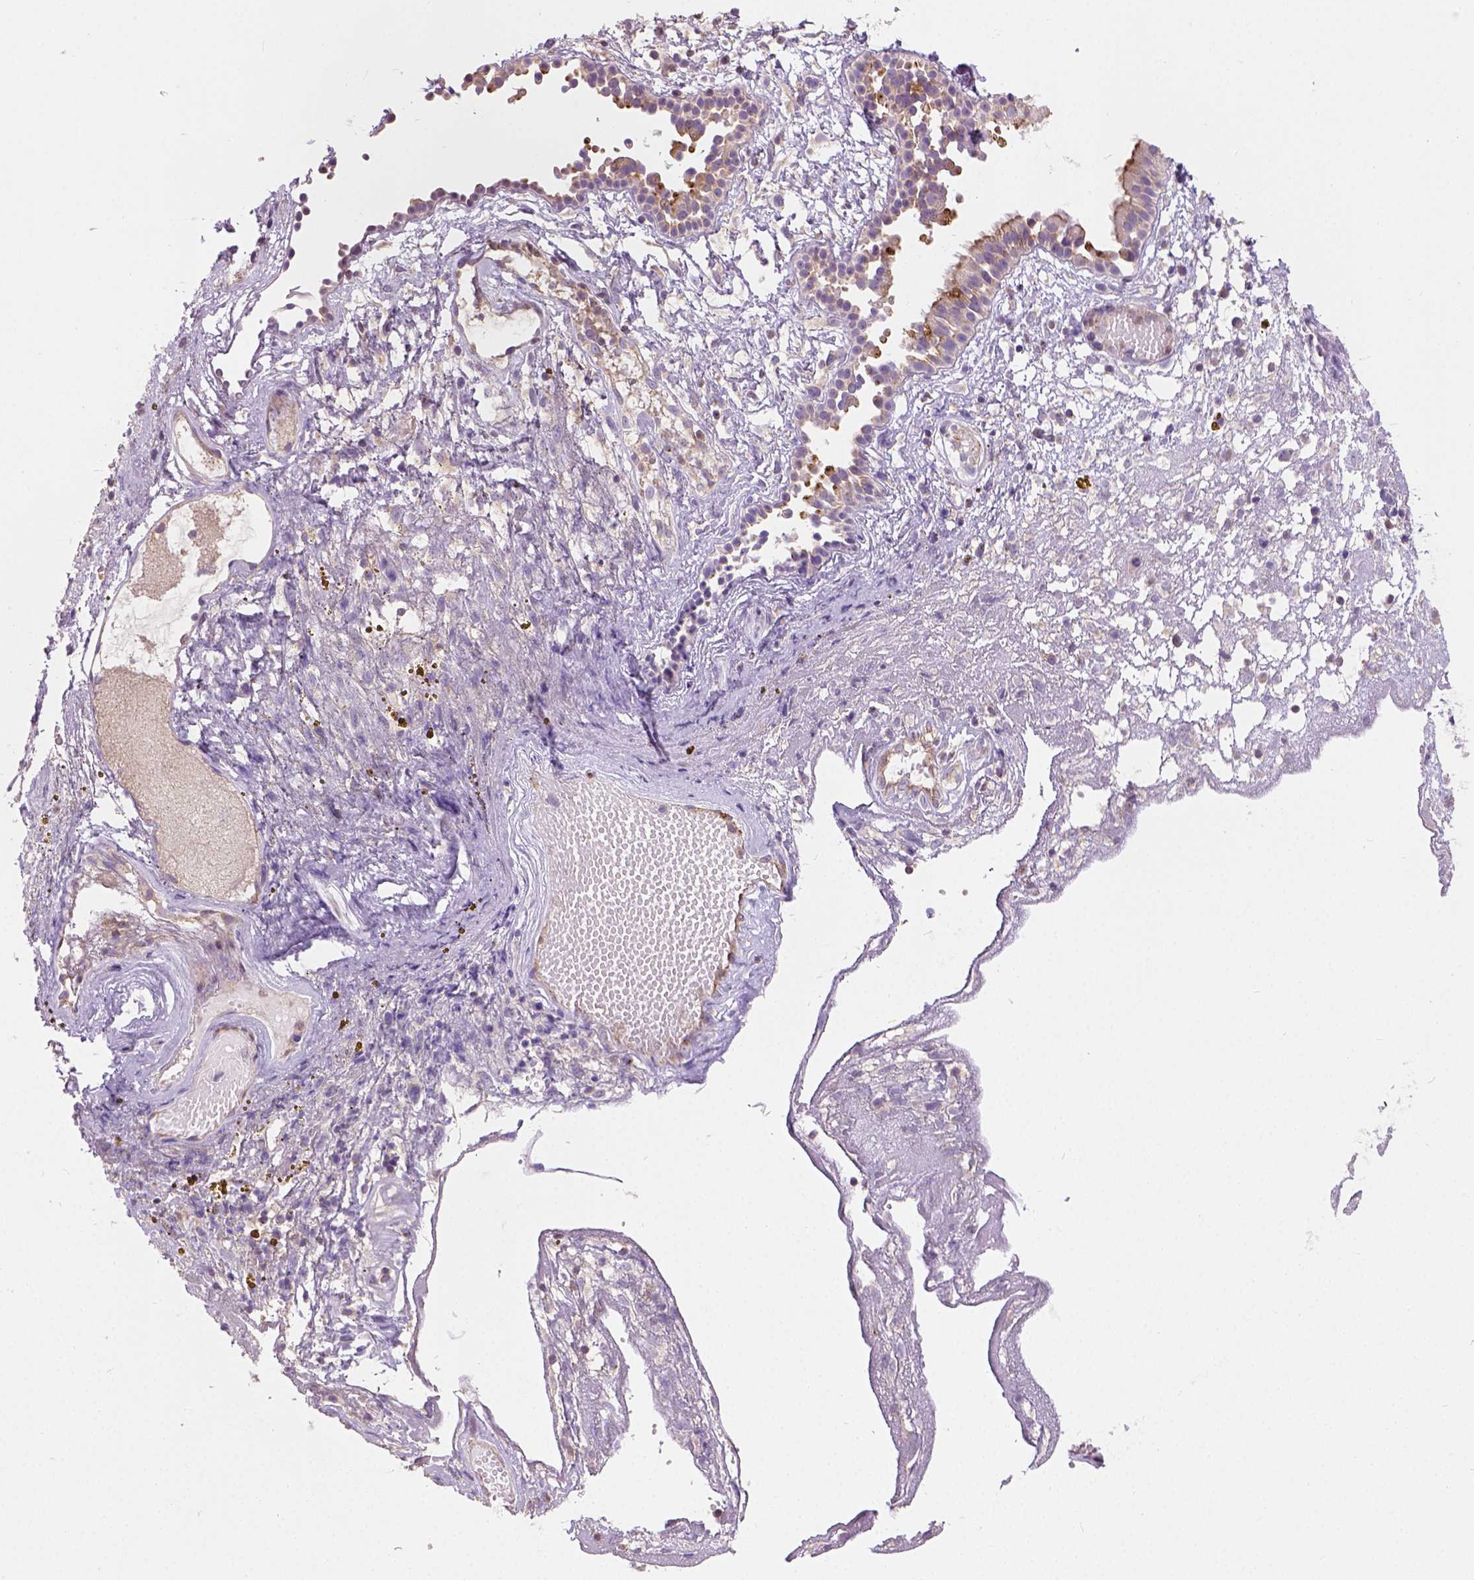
{"staining": {"intensity": "moderate", "quantity": "<25%", "location": "cytoplasmic/membranous"}, "tissue": "nasopharynx", "cell_type": "Respiratory epithelial cells", "image_type": "normal", "snomed": [{"axis": "morphology", "description": "Normal tissue, NOS"}, {"axis": "topography", "description": "Nasopharynx"}], "caption": "Immunohistochemistry of benign nasopharynx demonstrates low levels of moderate cytoplasmic/membranous staining in about <25% of respiratory epithelial cells. (DAB IHC with brightfield microscopy, high magnification).", "gene": "CRACR2A", "patient": {"sex": "male", "age": 24}}